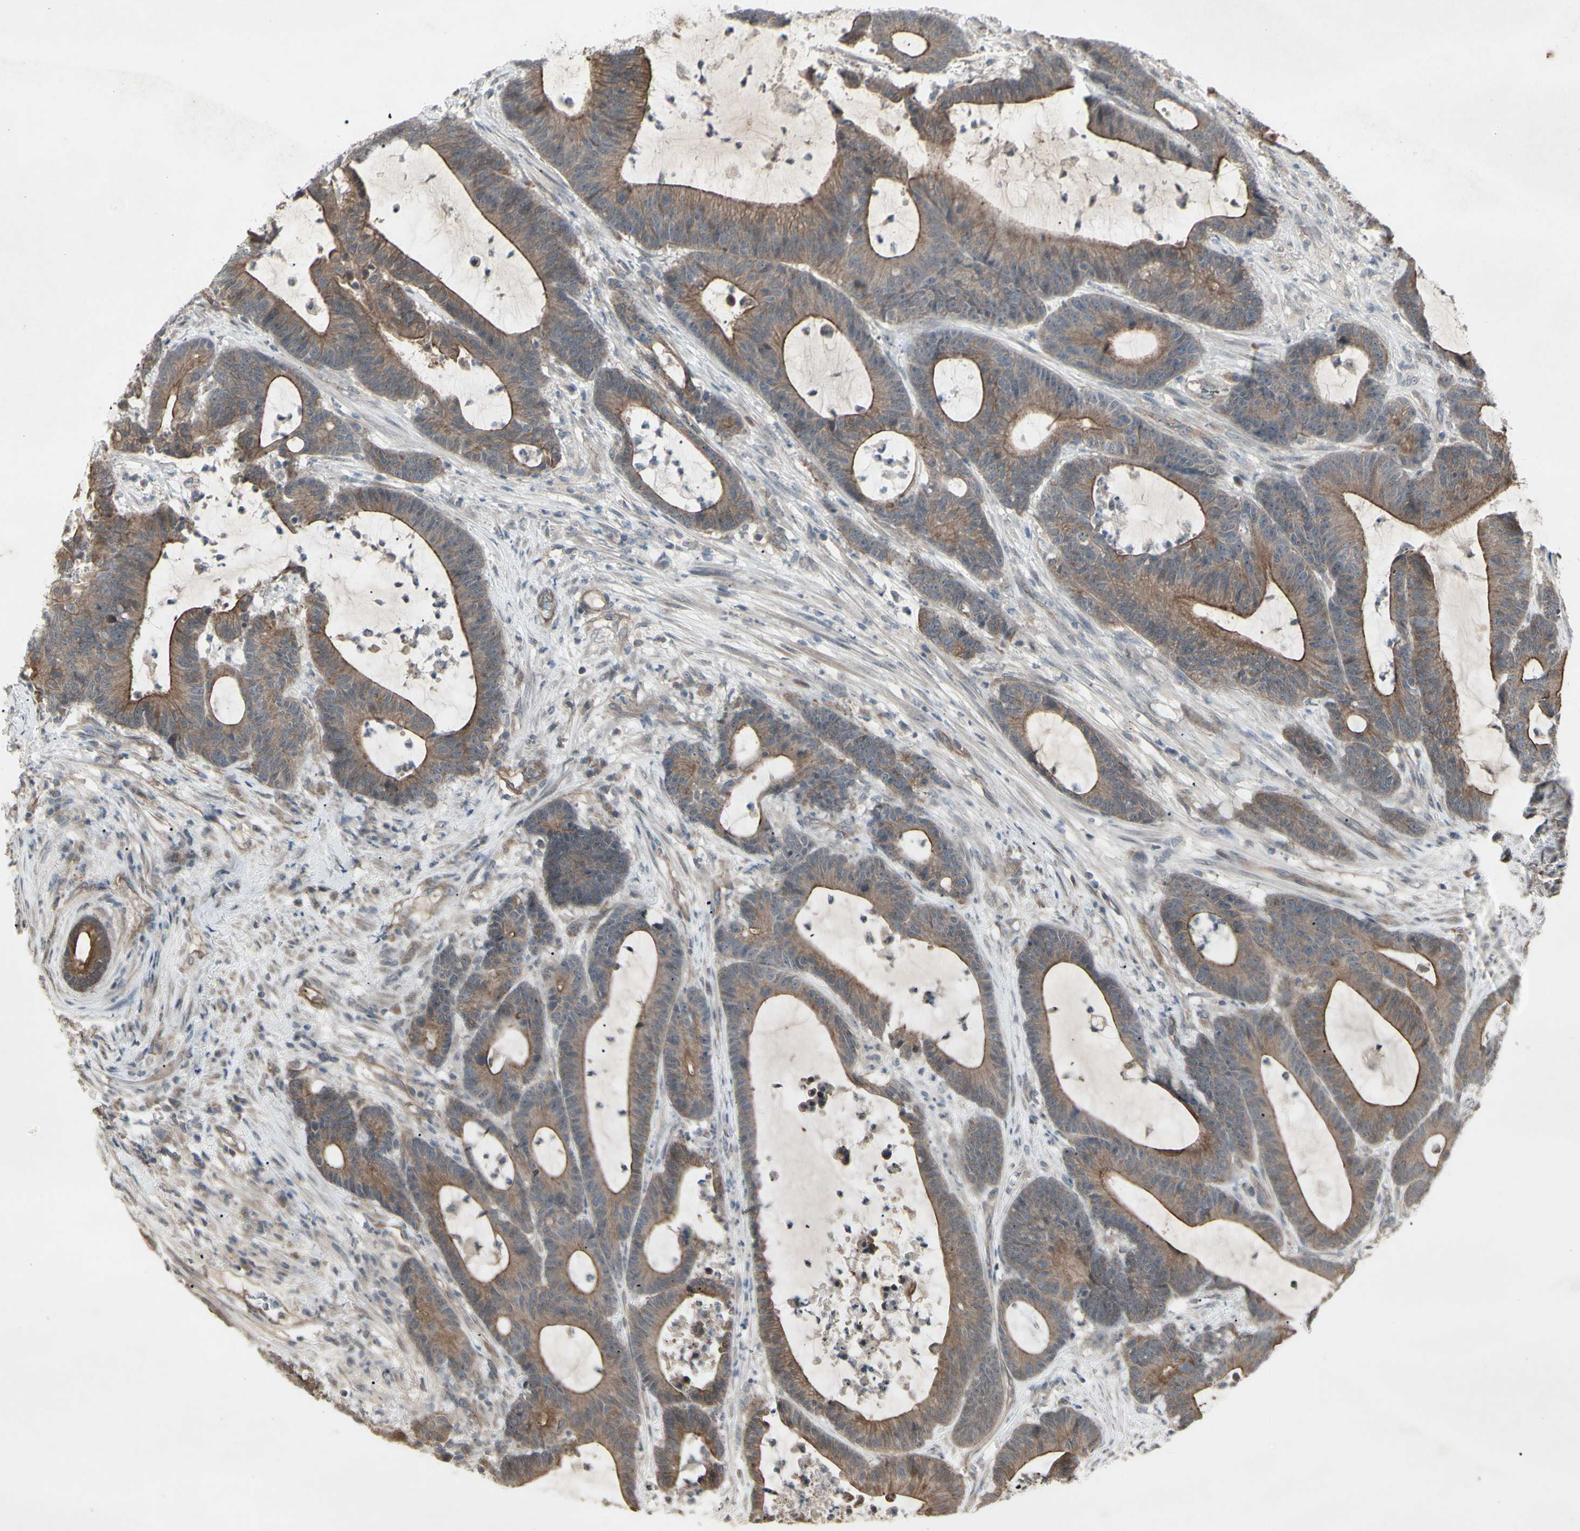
{"staining": {"intensity": "moderate", "quantity": ">75%", "location": "cytoplasmic/membranous"}, "tissue": "colorectal cancer", "cell_type": "Tumor cells", "image_type": "cancer", "snomed": [{"axis": "morphology", "description": "Adenocarcinoma, NOS"}, {"axis": "topography", "description": "Colon"}], "caption": "Colorectal cancer stained for a protein (brown) reveals moderate cytoplasmic/membranous positive staining in approximately >75% of tumor cells.", "gene": "JAG1", "patient": {"sex": "female", "age": 84}}